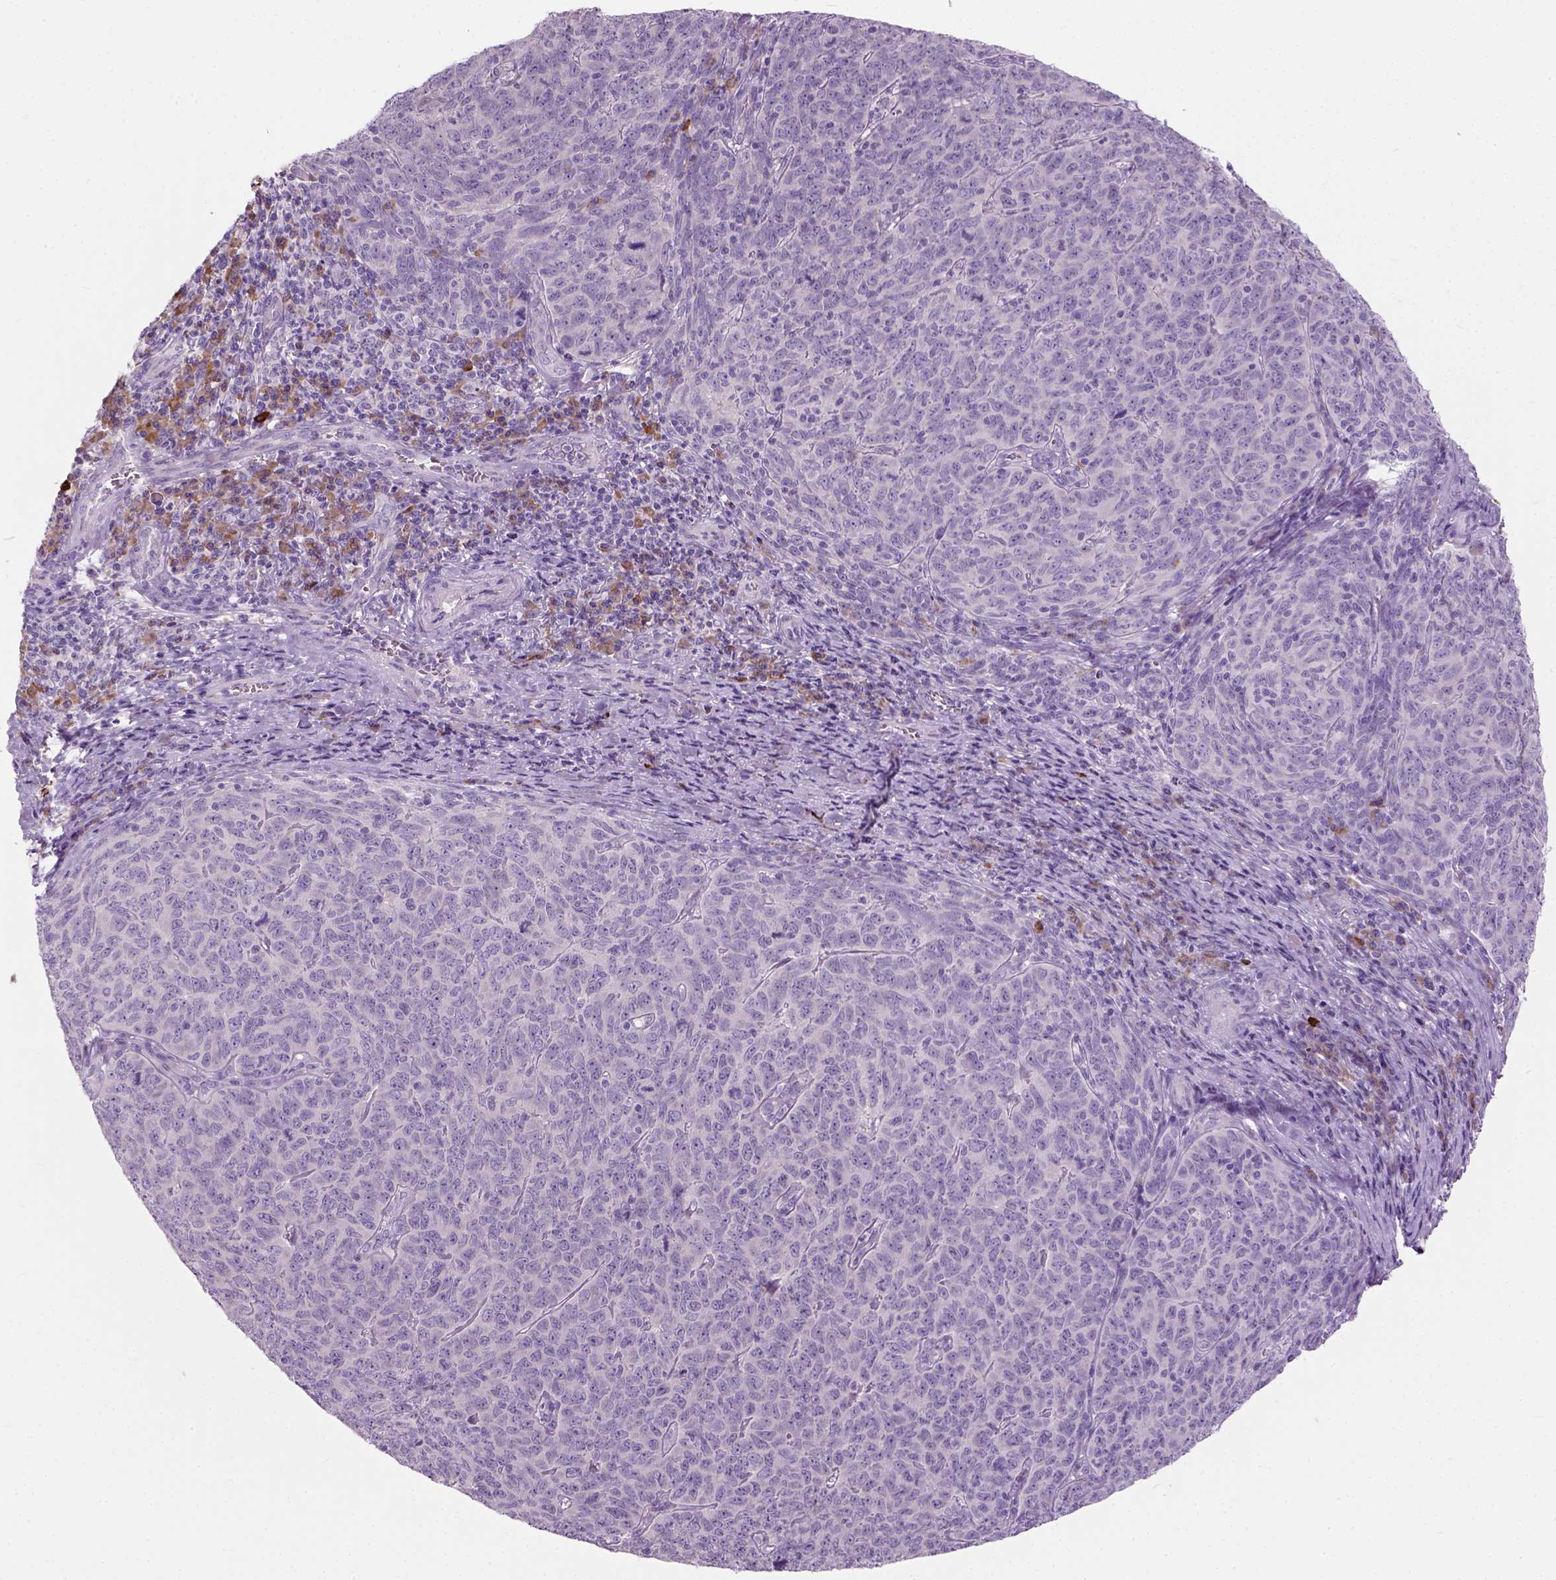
{"staining": {"intensity": "negative", "quantity": "none", "location": "none"}, "tissue": "skin cancer", "cell_type": "Tumor cells", "image_type": "cancer", "snomed": [{"axis": "morphology", "description": "Squamous cell carcinoma, NOS"}, {"axis": "topography", "description": "Skin"}, {"axis": "topography", "description": "Anal"}], "caption": "The micrograph displays no staining of tumor cells in skin squamous cell carcinoma.", "gene": "TRIM72", "patient": {"sex": "female", "age": 51}}